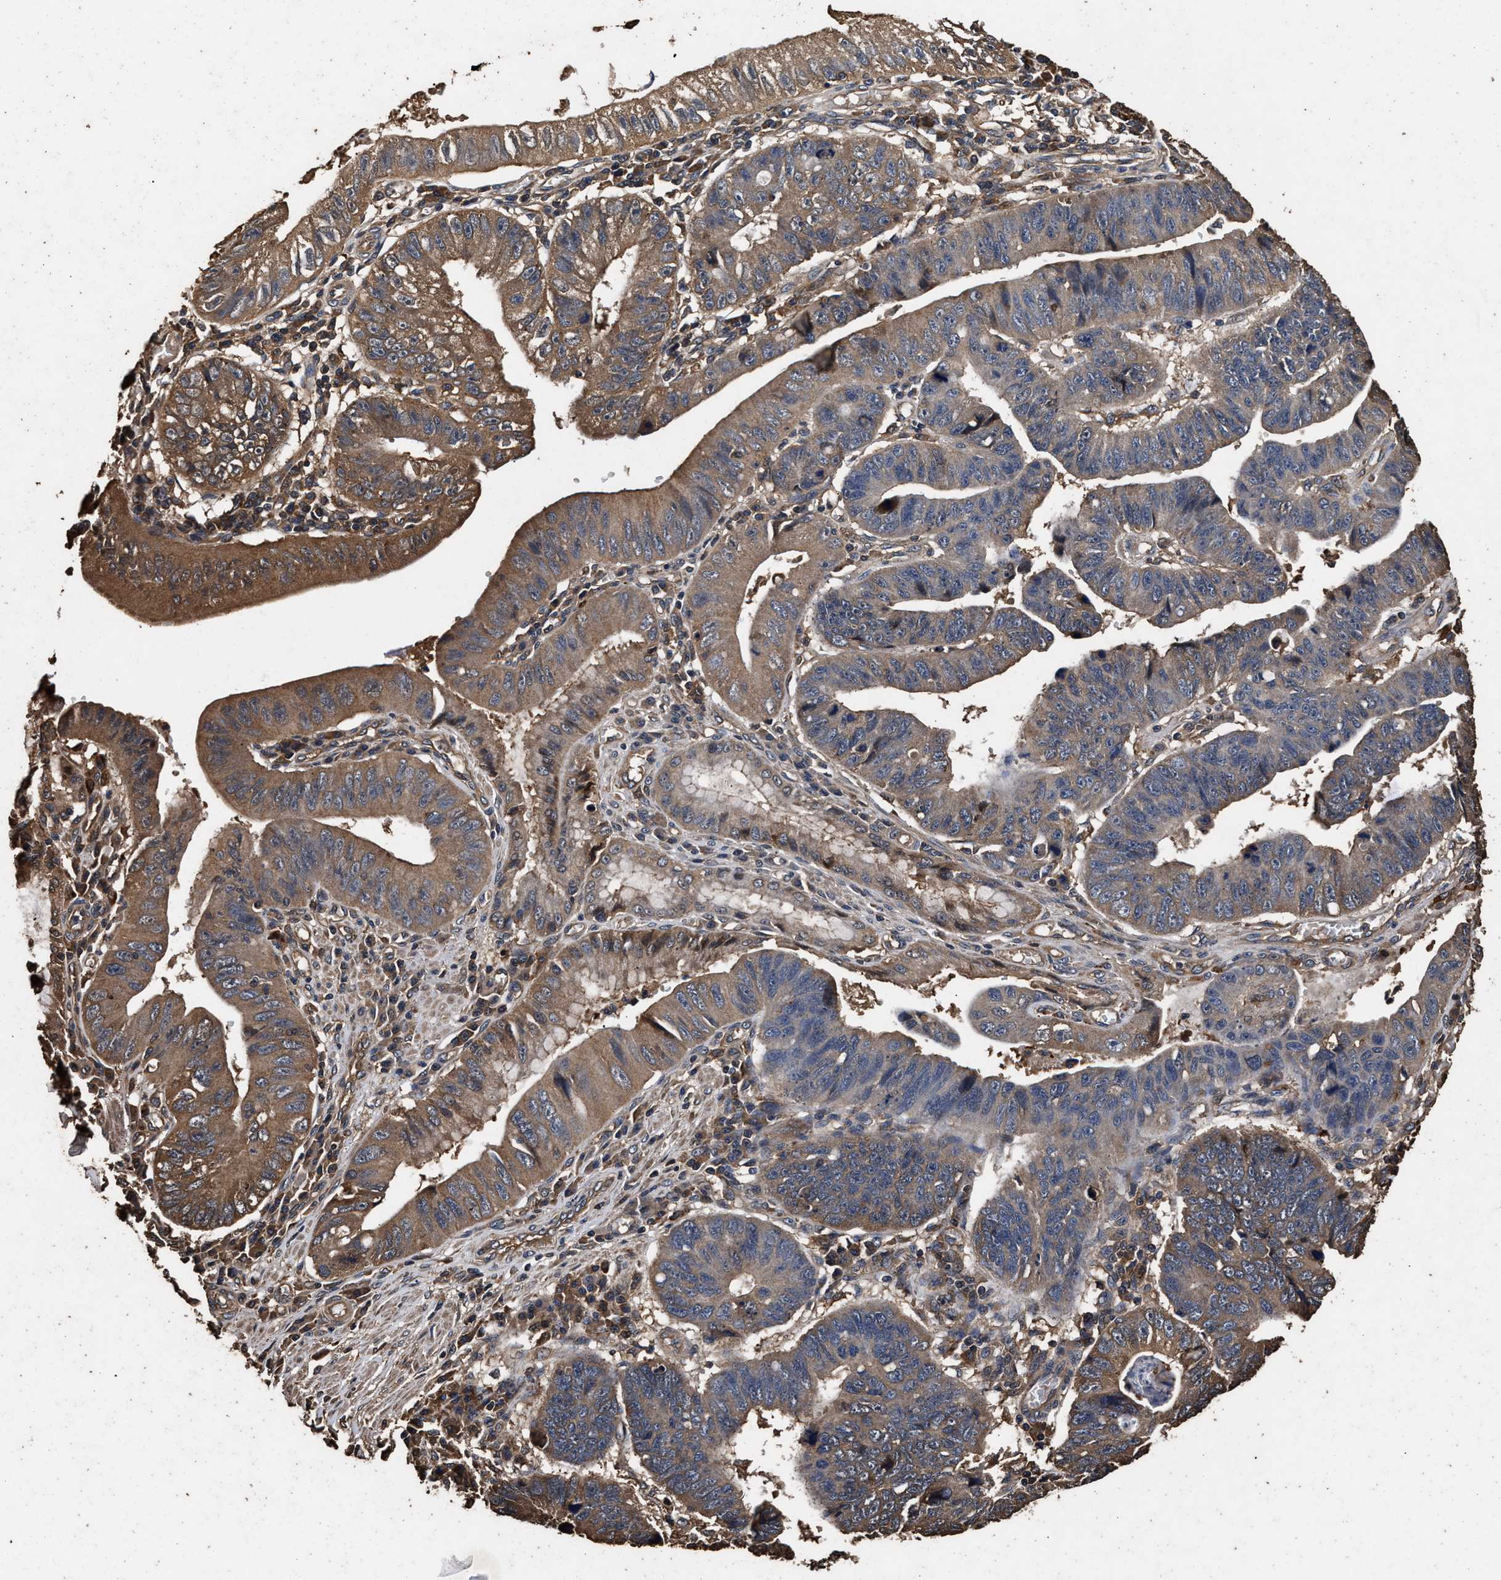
{"staining": {"intensity": "moderate", "quantity": ">75%", "location": "cytoplasmic/membranous"}, "tissue": "stomach cancer", "cell_type": "Tumor cells", "image_type": "cancer", "snomed": [{"axis": "morphology", "description": "Adenocarcinoma, NOS"}, {"axis": "topography", "description": "Stomach"}], "caption": "About >75% of tumor cells in human stomach cancer display moderate cytoplasmic/membranous protein expression as visualized by brown immunohistochemical staining.", "gene": "KYAT1", "patient": {"sex": "male", "age": 59}}